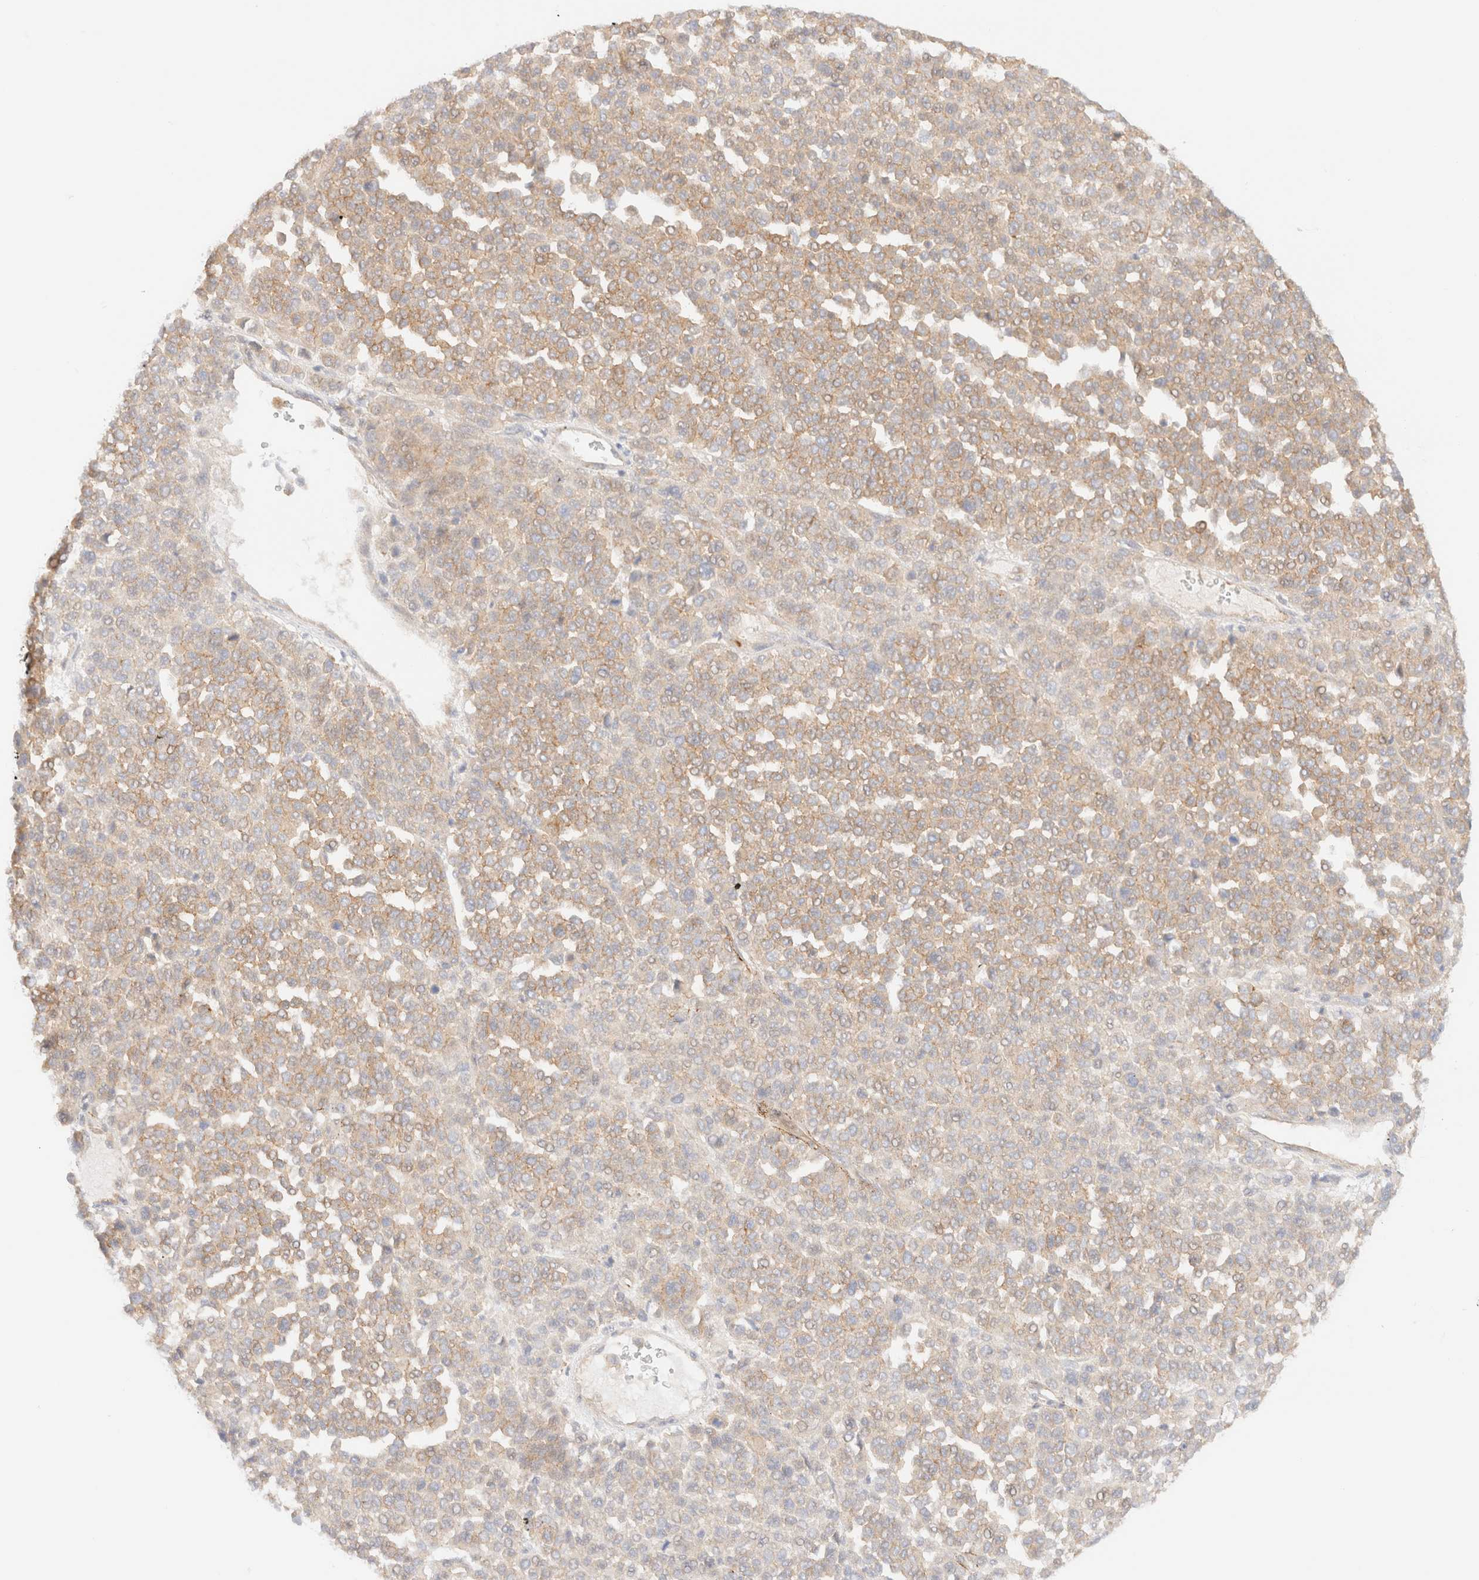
{"staining": {"intensity": "weak", "quantity": ">75%", "location": "cytoplasmic/membranous"}, "tissue": "melanoma", "cell_type": "Tumor cells", "image_type": "cancer", "snomed": [{"axis": "morphology", "description": "Malignant melanoma, Metastatic site"}, {"axis": "topography", "description": "Pancreas"}], "caption": "This is a photomicrograph of immunohistochemistry staining of malignant melanoma (metastatic site), which shows weak staining in the cytoplasmic/membranous of tumor cells.", "gene": "MYO10", "patient": {"sex": "female", "age": 30}}